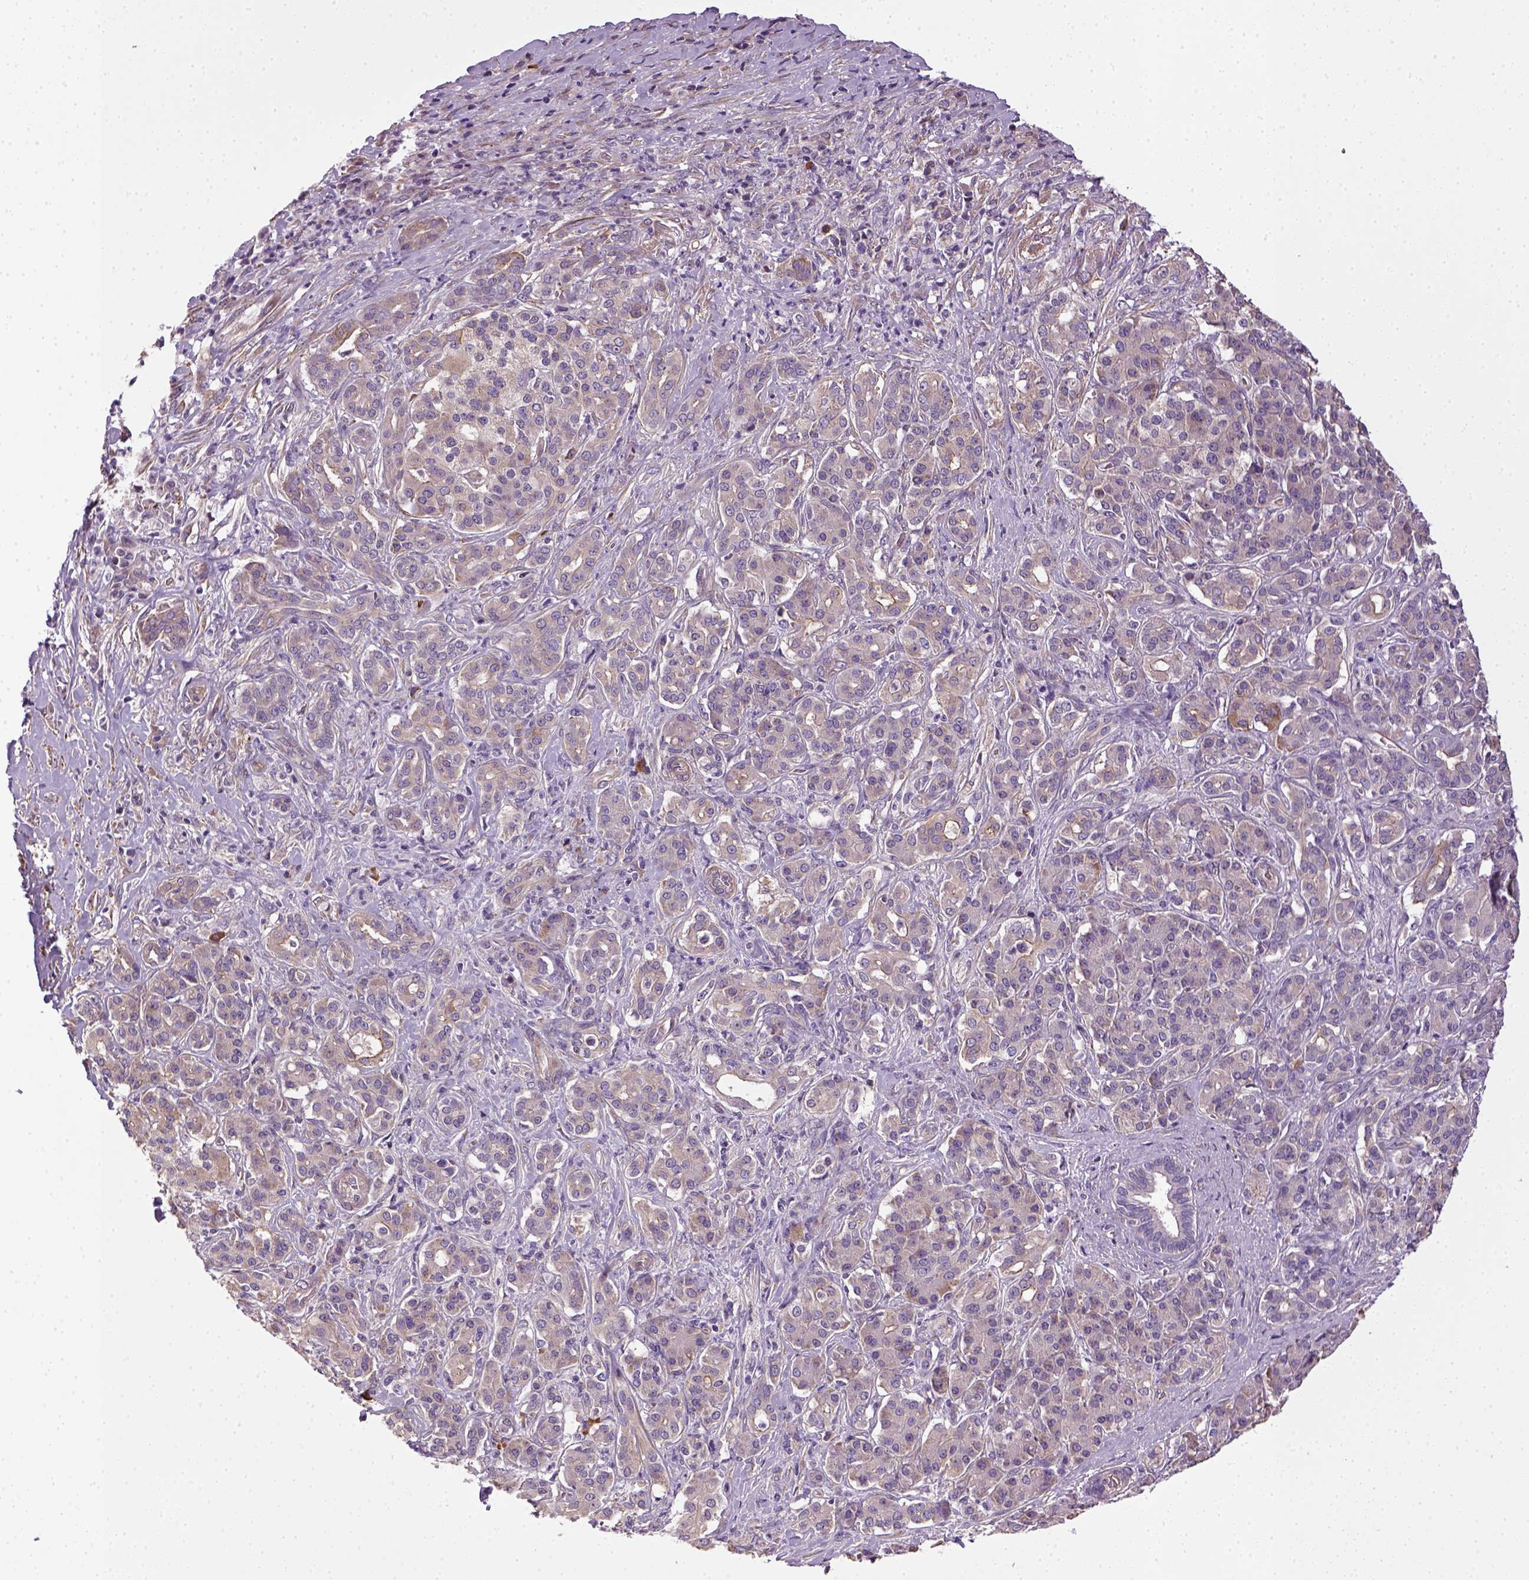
{"staining": {"intensity": "negative", "quantity": "none", "location": "none"}, "tissue": "pancreatic cancer", "cell_type": "Tumor cells", "image_type": "cancer", "snomed": [{"axis": "morphology", "description": "Normal tissue, NOS"}, {"axis": "morphology", "description": "Inflammation, NOS"}, {"axis": "morphology", "description": "Adenocarcinoma, NOS"}, {"axis": "topography", "description": "Pancreas"}], "caption": "Image shows no protein positivity in tumor cells of pancreatic cancer (adenocarcinoma) tissue.", "gene": "TPRG1", "patient": {"sex": "male", "age": 57}}